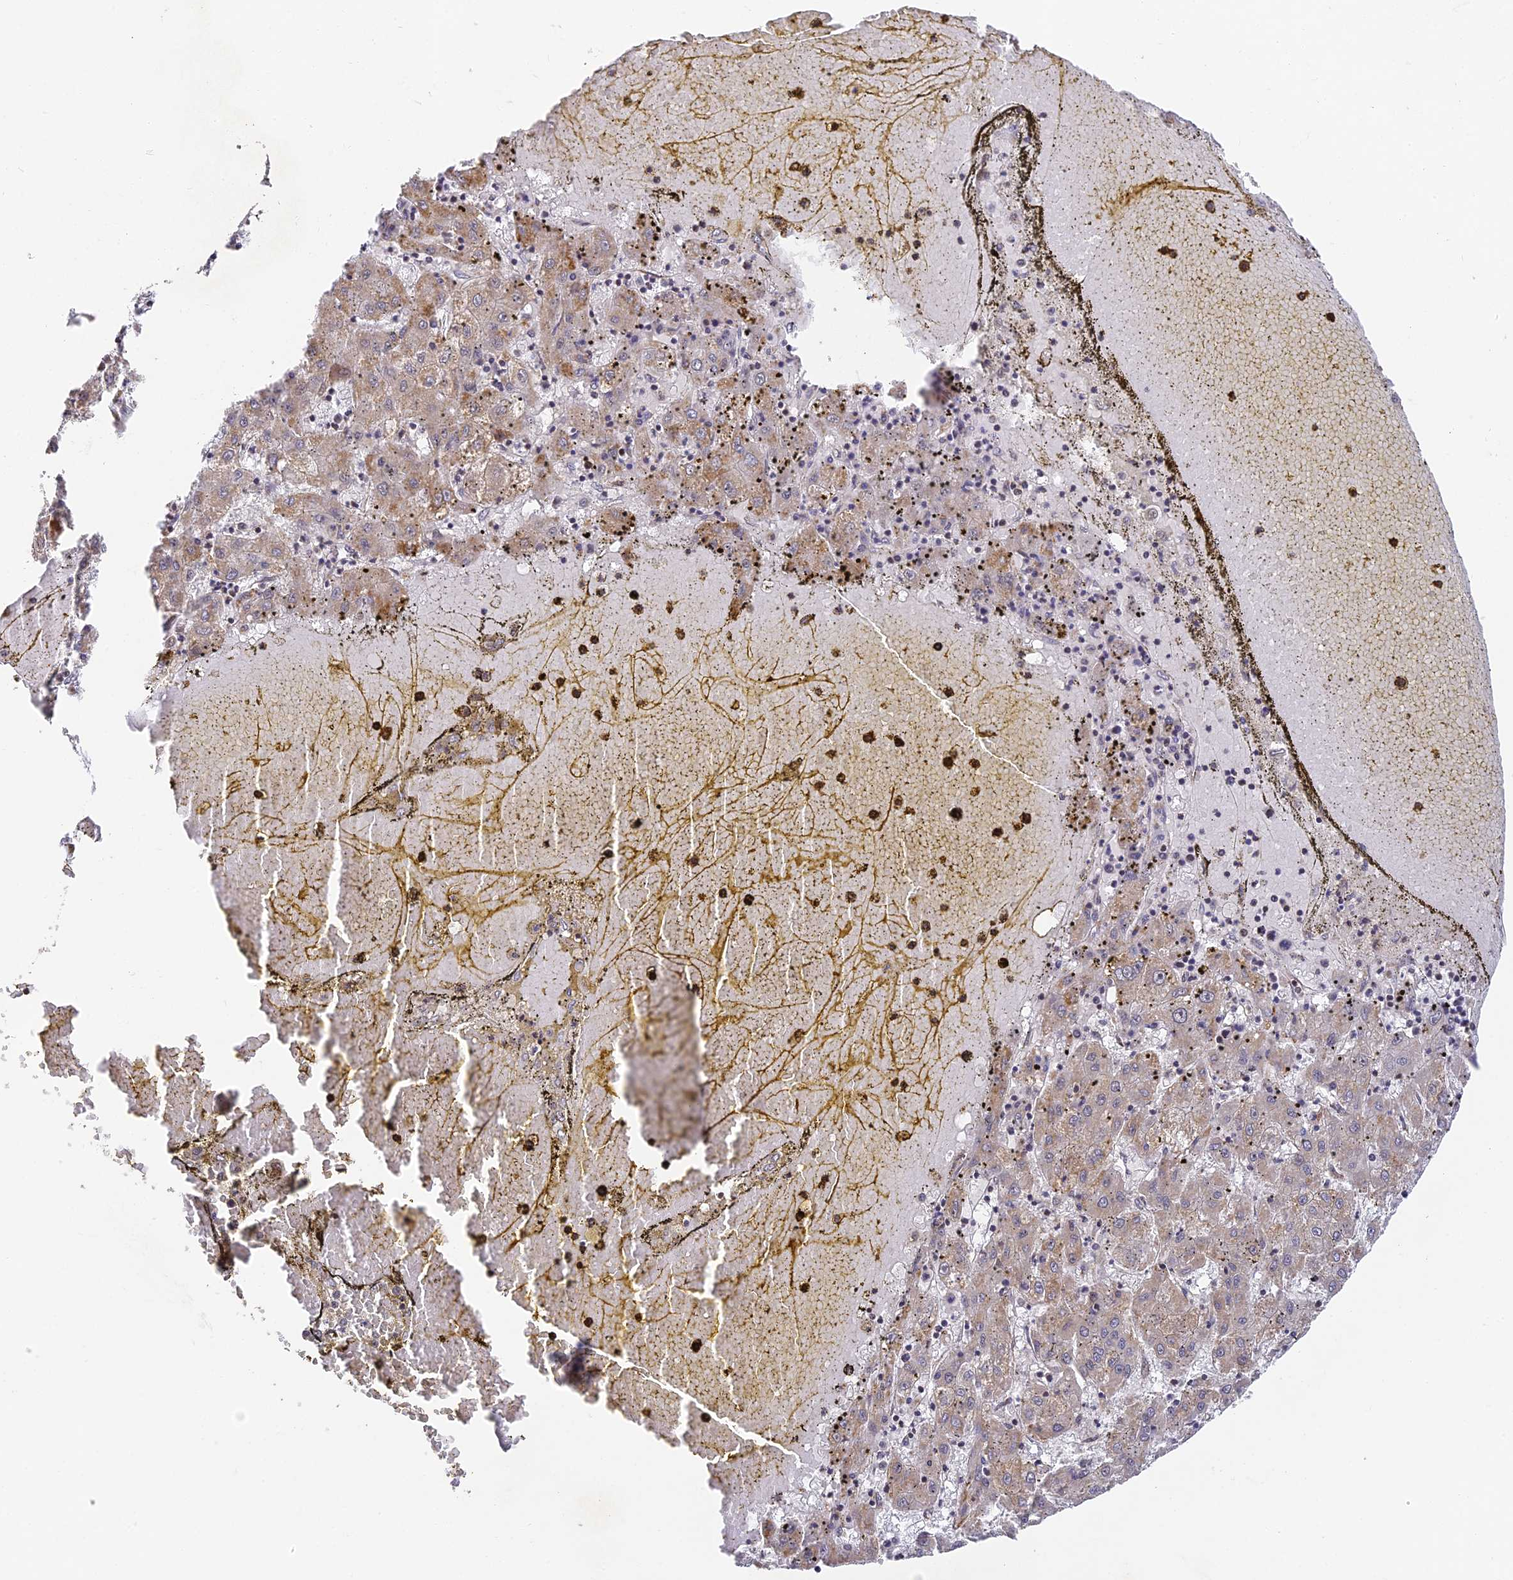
{"staining": {"intensity": "weak", "quantity": "<25%", "location": "cytoplasmic/membranous"}, "tissue": "liver cancer", "cell_type": "Tumor cells", "image_type": "cancer", "snomed": [{"axis": "morphology", "description": "Carcinoma, Hepatocellular, NOS"}, {"axis": "topography", "description": "Liver"}], "caption": "There is no significant expression in tumor cells of liver cancer. Nuclei are stained in blue.", "gene": "DNAAF10", "patient": {"sex": "male", "age": 72}}